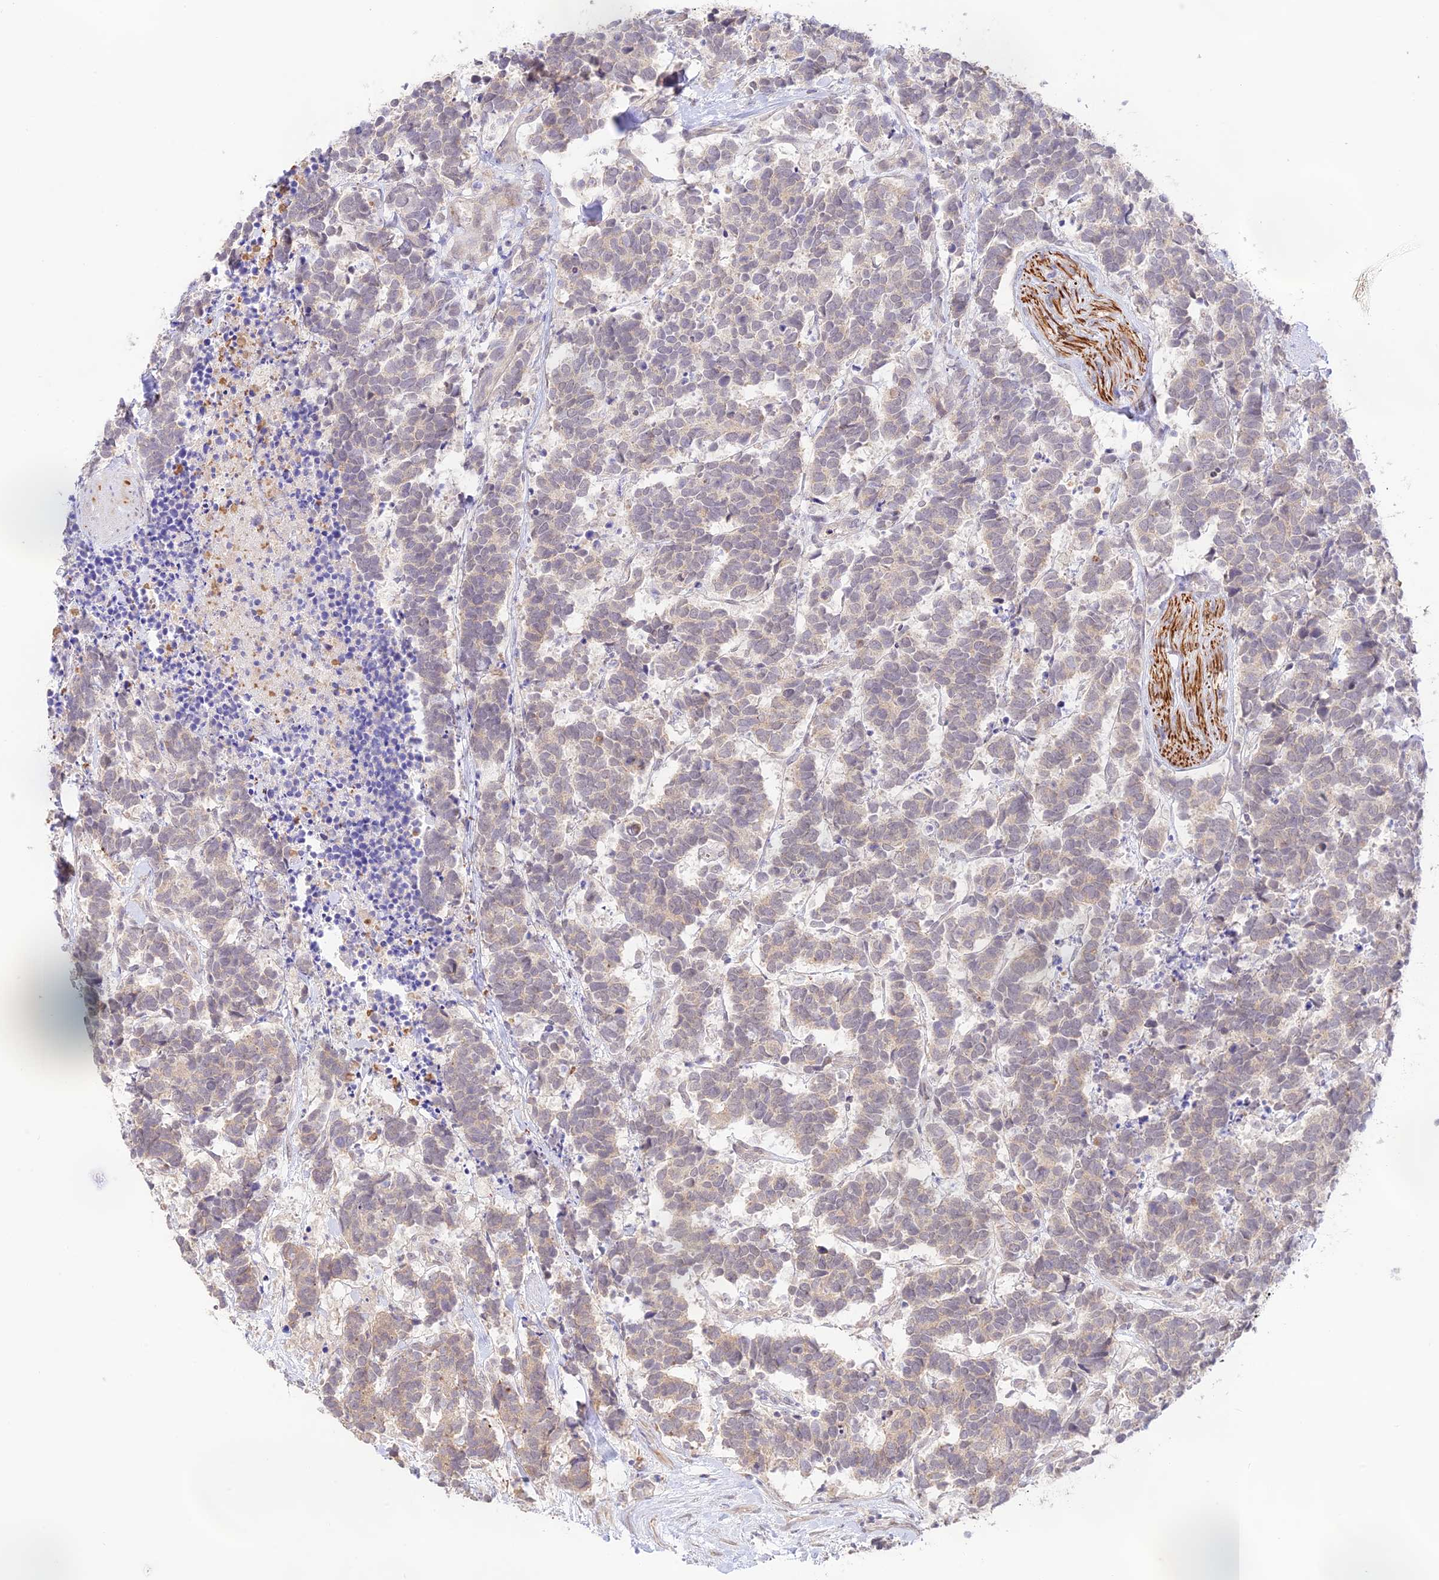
{"staining": {"intensity": "weak", "quantity": "25%-75%", "location": "cytoplasmic/membranous"}, "tissue": "carcinoid", "cell_type": "Tumor cells", "image_type": "cancer", "snomed": [{"axis": "morphology", "description": "Carcinoma, NOS"}, {"axis": "morphology", "description": "Carcinoid, malignant, NOS"}, {"axis": "topography", "description": "Prostate"}], "caption": "Weak cytoplasmic/membranous staining is identified in approximately 25%-75% of tumor cells in carcinoma.", "gene": "CAMSAP3", "patient": {"sex": "male", "age": 57}}